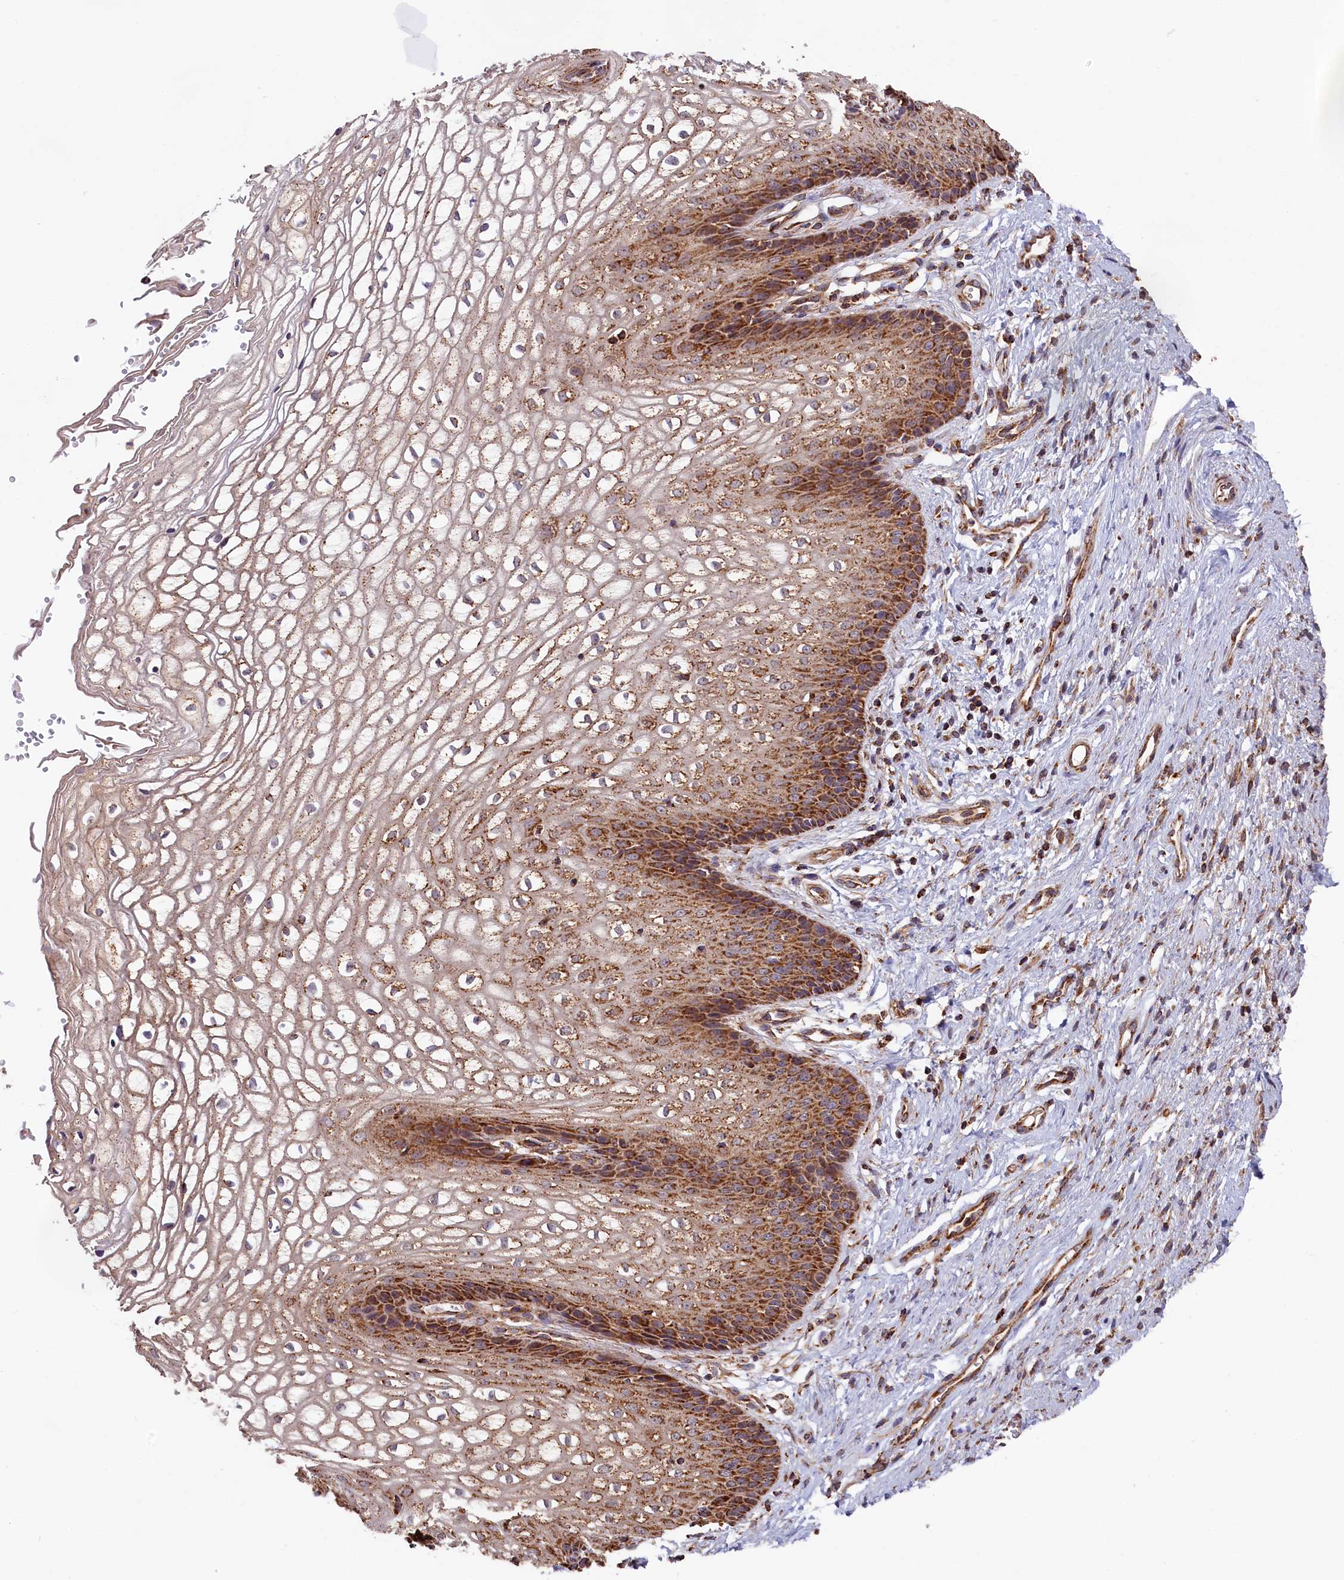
{"staining": {"intensity": "strong", "quantity": "25%-75%", "location": "cytoplasmic/membranous"}, "tissue": "vagina", "cell_type": "Squamous epithelial cells", "image_type": "normal", "snomed": [{"axis": "morphology", "description": "Normal tissue, NOS"}, {"axis": "topography", "description": "Vagina"}], "caption": "The immunohistochemical stain labels strong cytoplasmic/membranous positivity in squamous epithelial cells of normal vagina. Immunohistochemistry stains the protein of interest in brown and the nuclei are stained blue.", "gene": "MACROD1", "patient": {"sex": "female", "age": 34}}